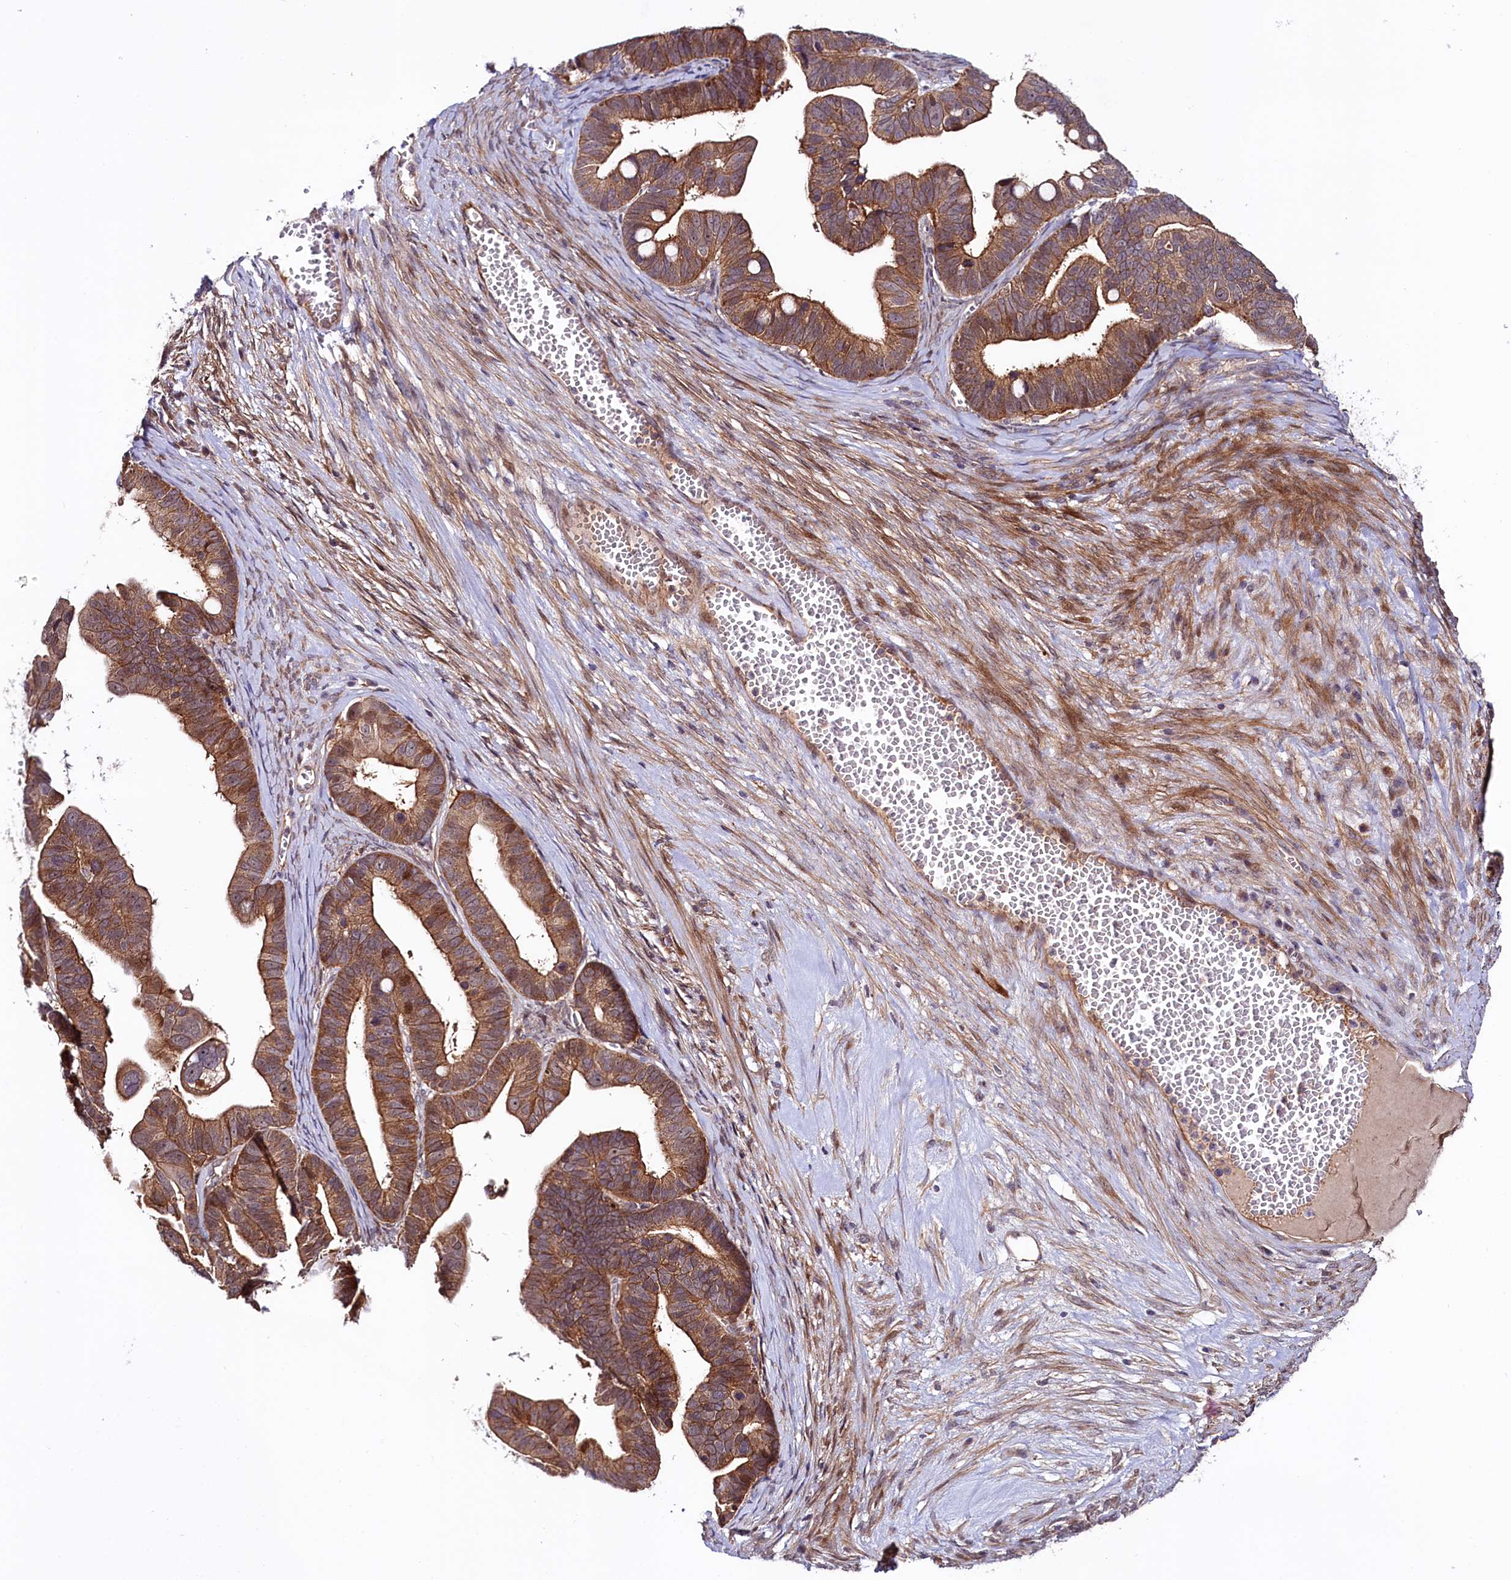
{"staining": {"intensity": "moderate", "quantity": ">75%", "location": "cytoplasmic/membranous"}, "tissue": "ovarian cancer", "cell_type": "Tumor cells", "image_type": "cancer", "snomed": [{"axis": "morphology", "description": "Cystadenocarcinoma, serous, NOS"}, {"axis": "topography", "description": "Ovary"}], "caption": "Immunohistochemistry (IHC) of human ovarian cancer displays medium levels of moderate cytoplasmic/membranous staining in approximately >75% of tumor cells.", "gene": "NEDD1", "patient": {"sex": "female", "age": 56}}